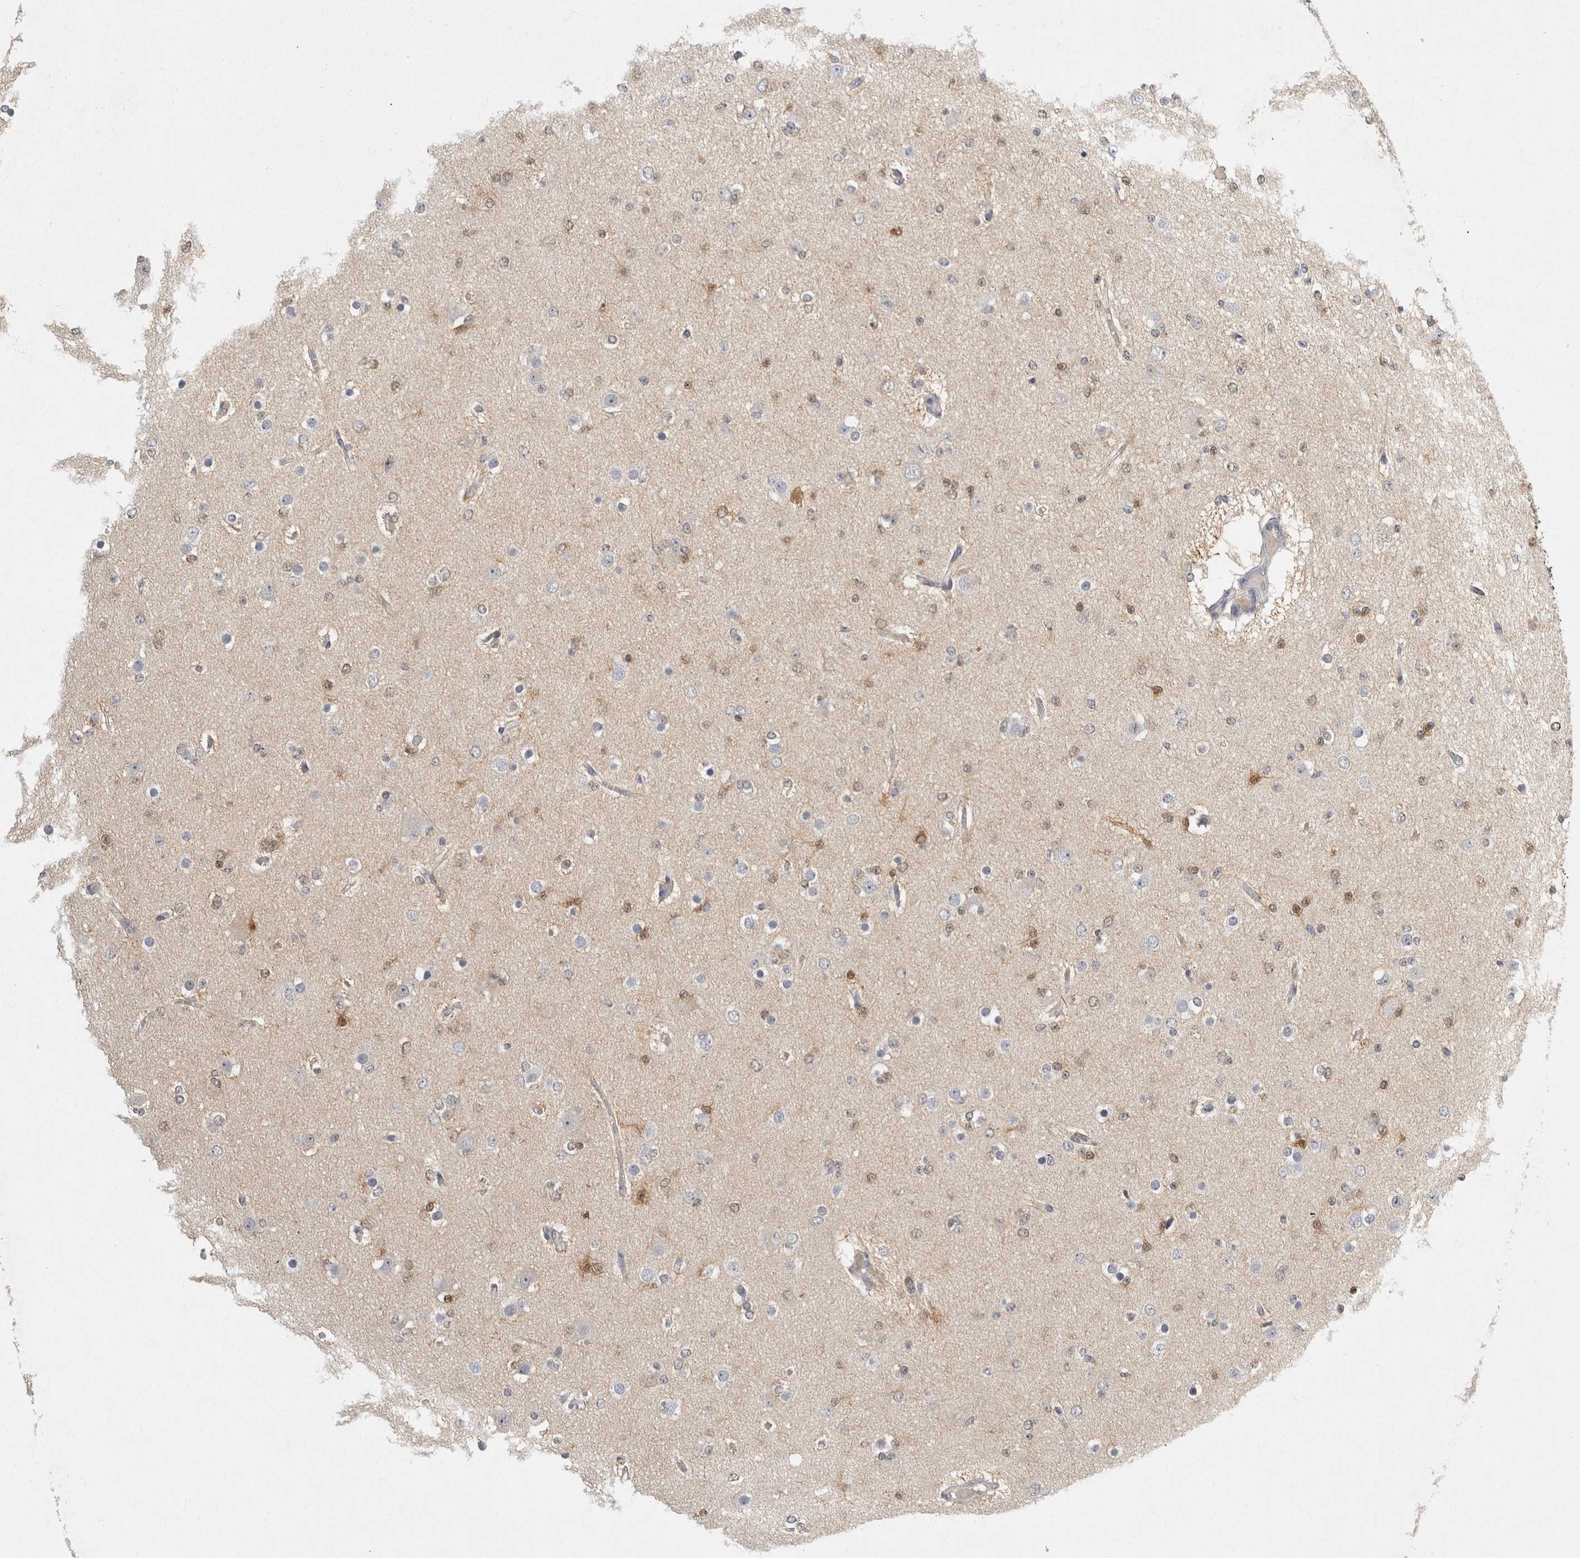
{"staining": {"intensity": "moderate", "quantity": "<25%", "location": "cytoplasmic/membranous,nuclear"}, "tissue": "glioma", "cell_type": "Tumor cells", "image_type": "cancer", "snomed": [{"axis": "morphology", "description": "Glioma, malignant, Low grade"}, {"axis": "topography", "description": "Brain"}], "caption": "This micrograph shows immunohistochemistry staining of human malignant glioma (low-grade), with low moderate cytoplasmic/membranous and nuclear positivity in approximately <25% of tumor cells.", "gene": "ACAT2", "patient": {"sex": "female", "age": 22}}